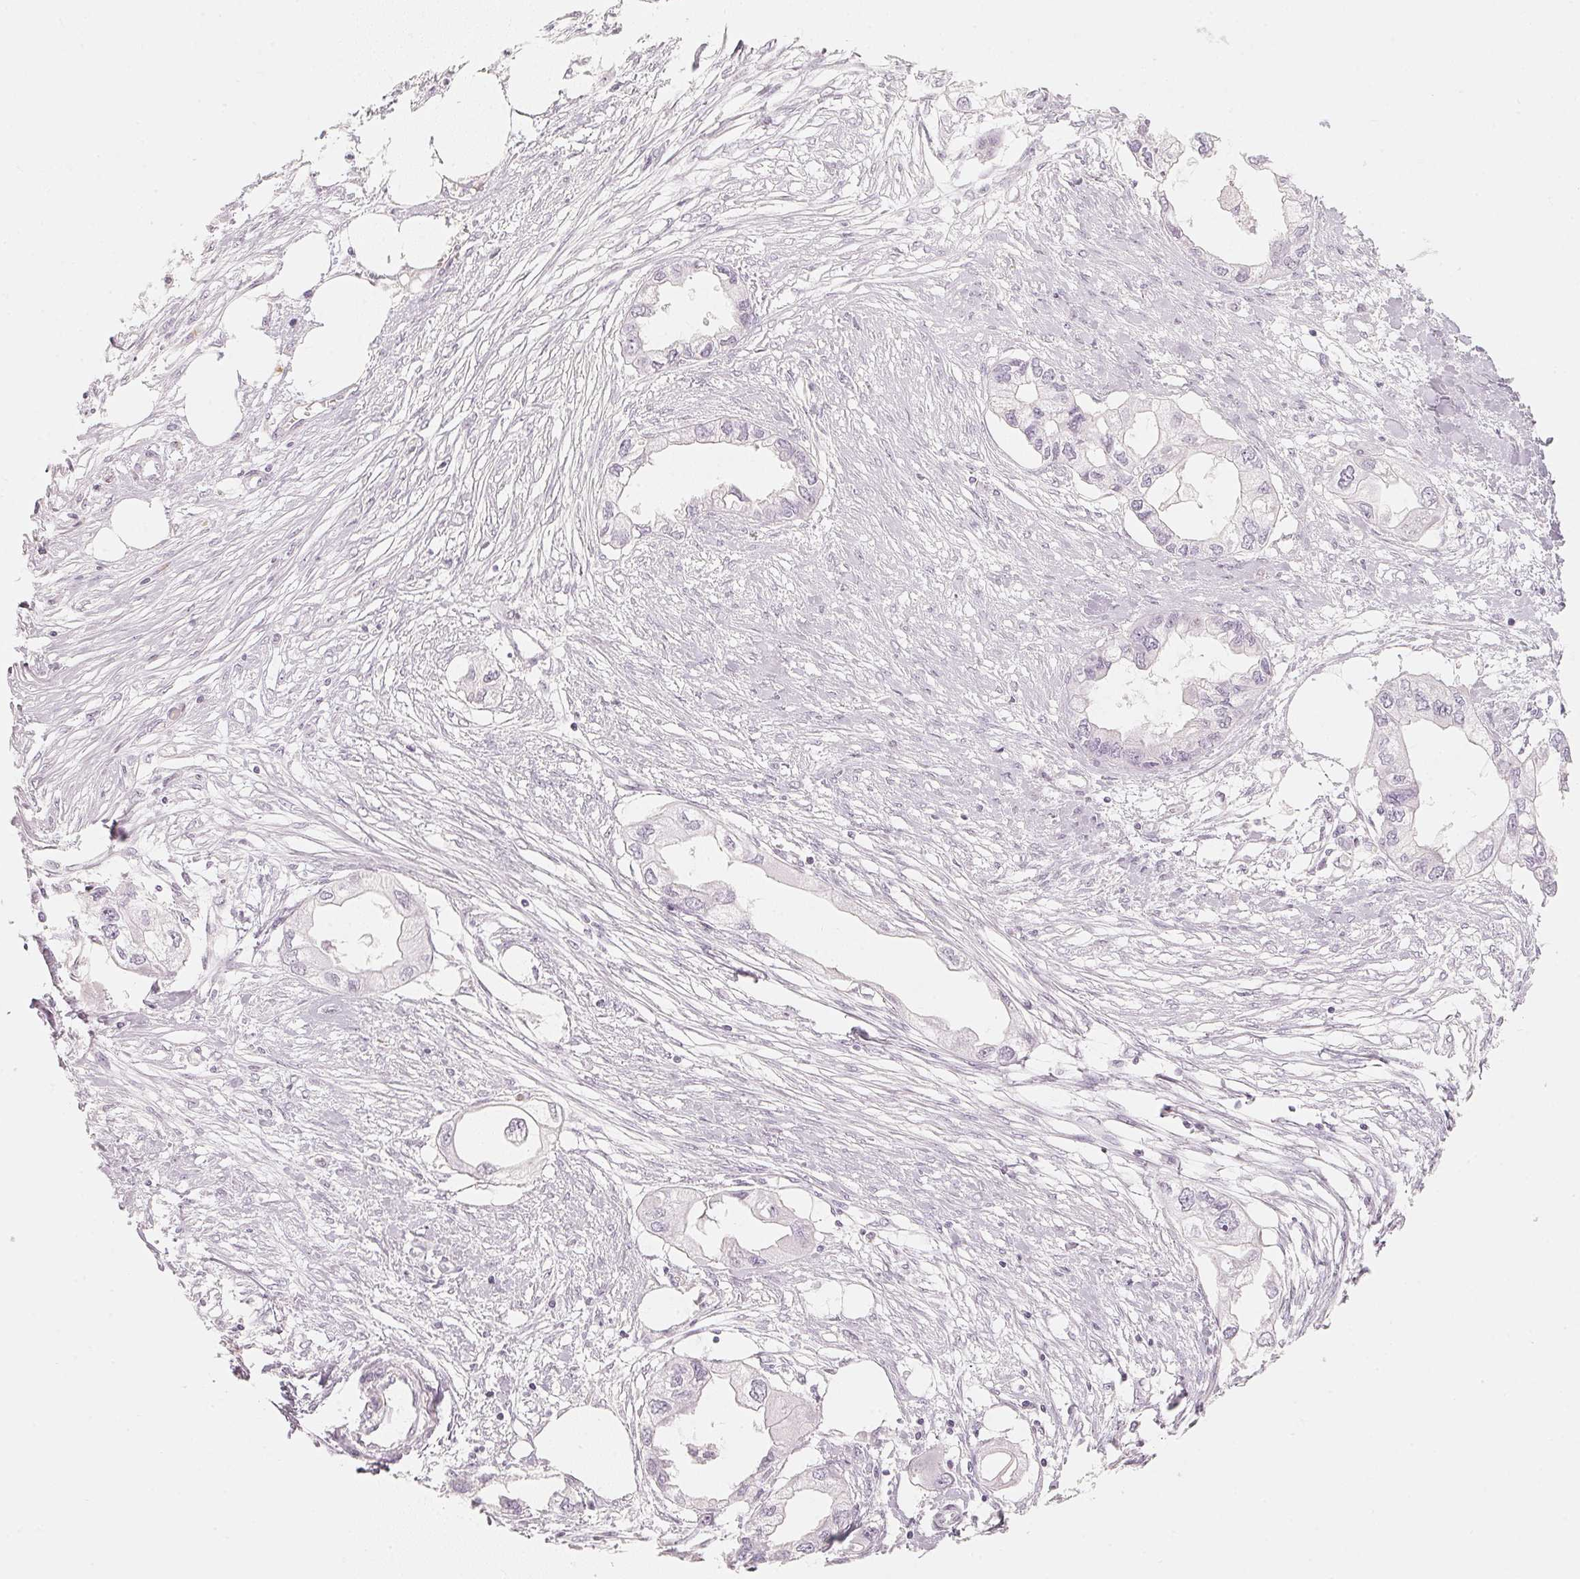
{"staining": {"intensity": "negative", "quantity": "none", "location": "none"}, "tissue": "endometrial cancer", "cell_type": "Tumor cells", "image_type": "cancer", "snomed": [{"axis": "morphology", "description": "Adenocarcinoma, NOS"}, {"axis": "morphology", "description": "Adenocarcinoma, metastatic, NOS"}, {"axis": "topography", "description": "Adipose tissue"}, {"axis": "topography", "description": "Endometrium"}], "caption": "A micrograph of human endometrial adenocarcinoma is negative for staining in tumor cells.", "gene": "SLC22A8", "patient": {"sex": "female", "age": 67}}